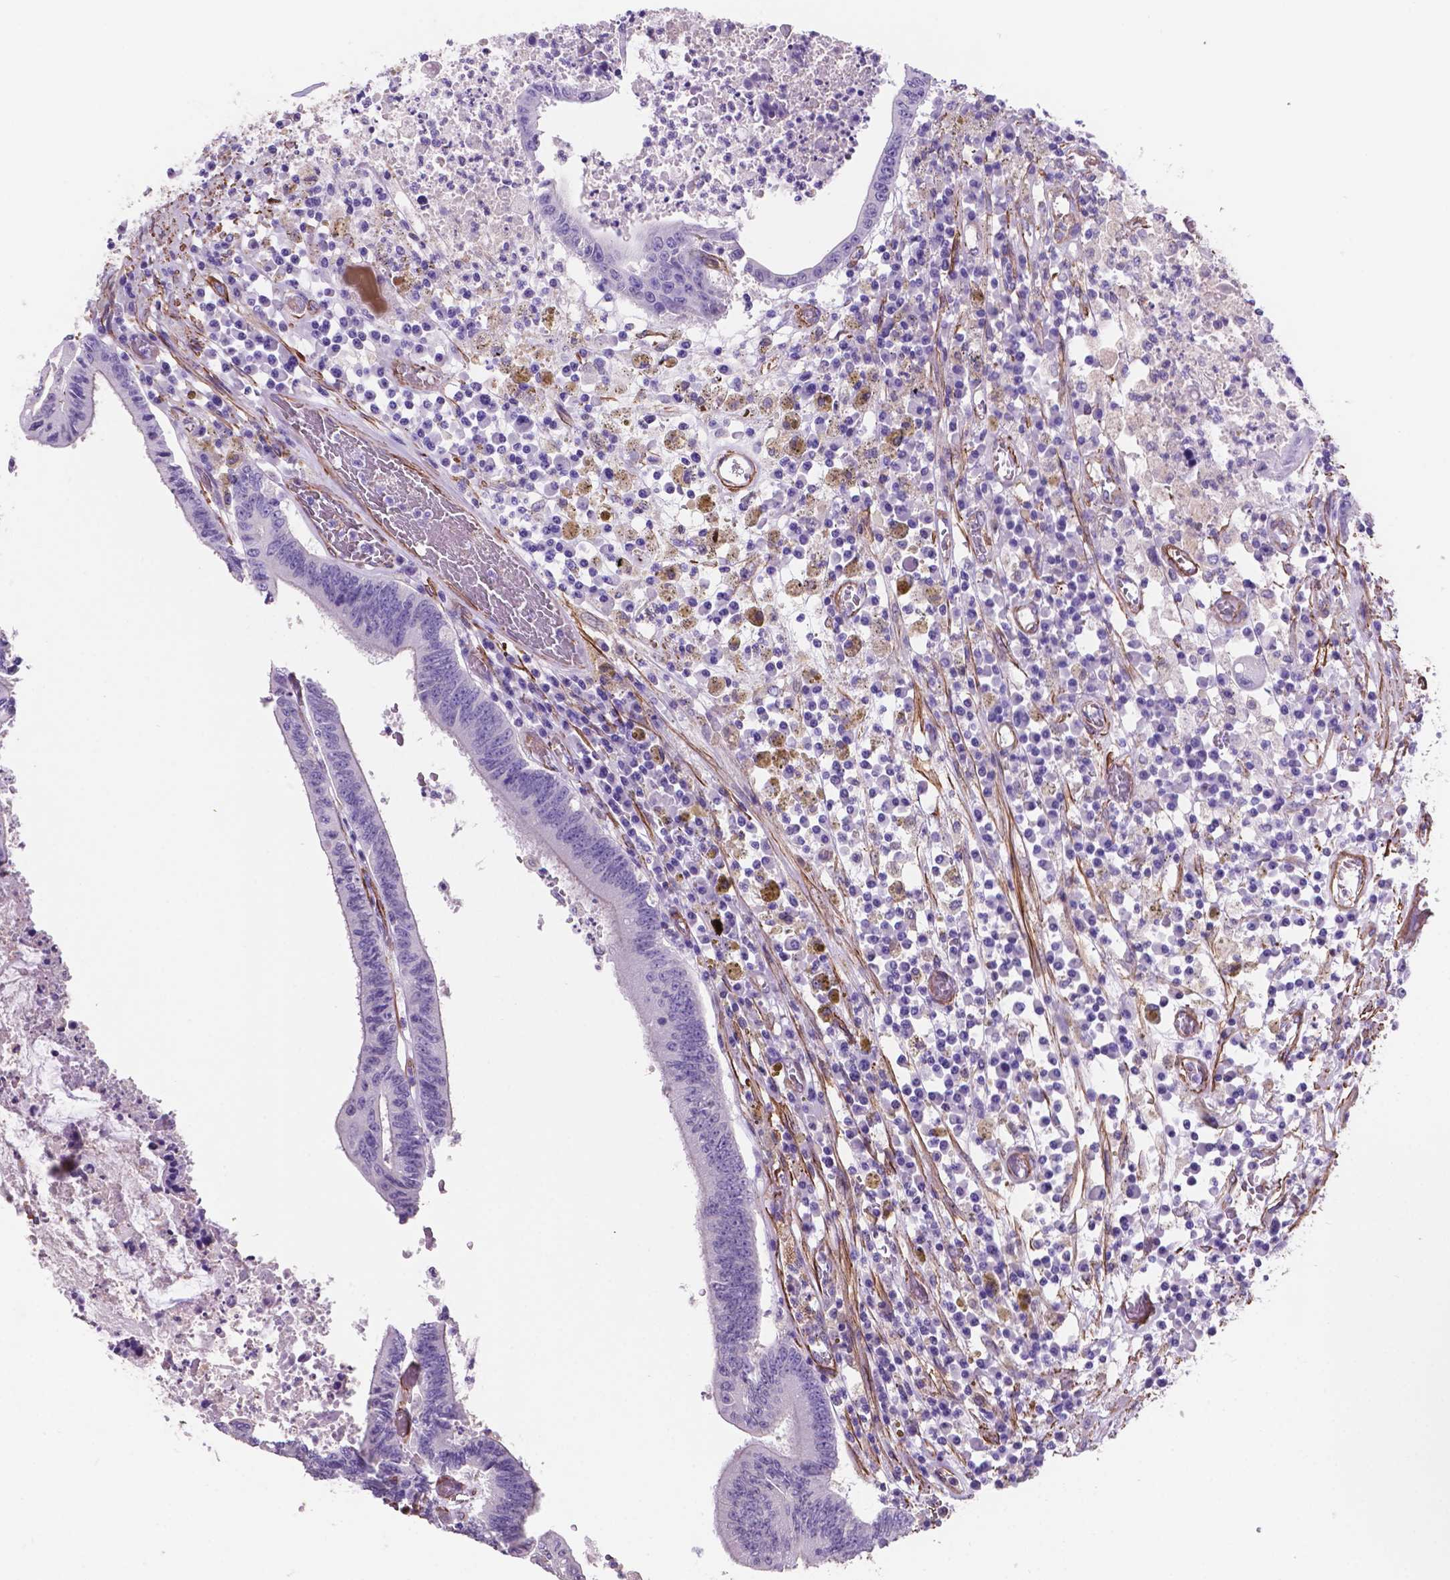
{"staining": {"intensity": "negative", "quantity": "none", "location": "none"}, "tissue": "colorectal cancer", "cell_type": "Tumor cells", "image_type": "cancer", "snomed": [{"axis": "morphology", "description": "Adenocarcinoma, NOS"}, {"axis": "topography", "description": "Rectum"}], "caption": "This is a micrograph of immunohistochemistry (IHC) staining of adenocarcinoma (colorectal), which shows no staining in tumor cells.", "gene": "TOR2A", "patient": {"sex": "male", "age": 54}}